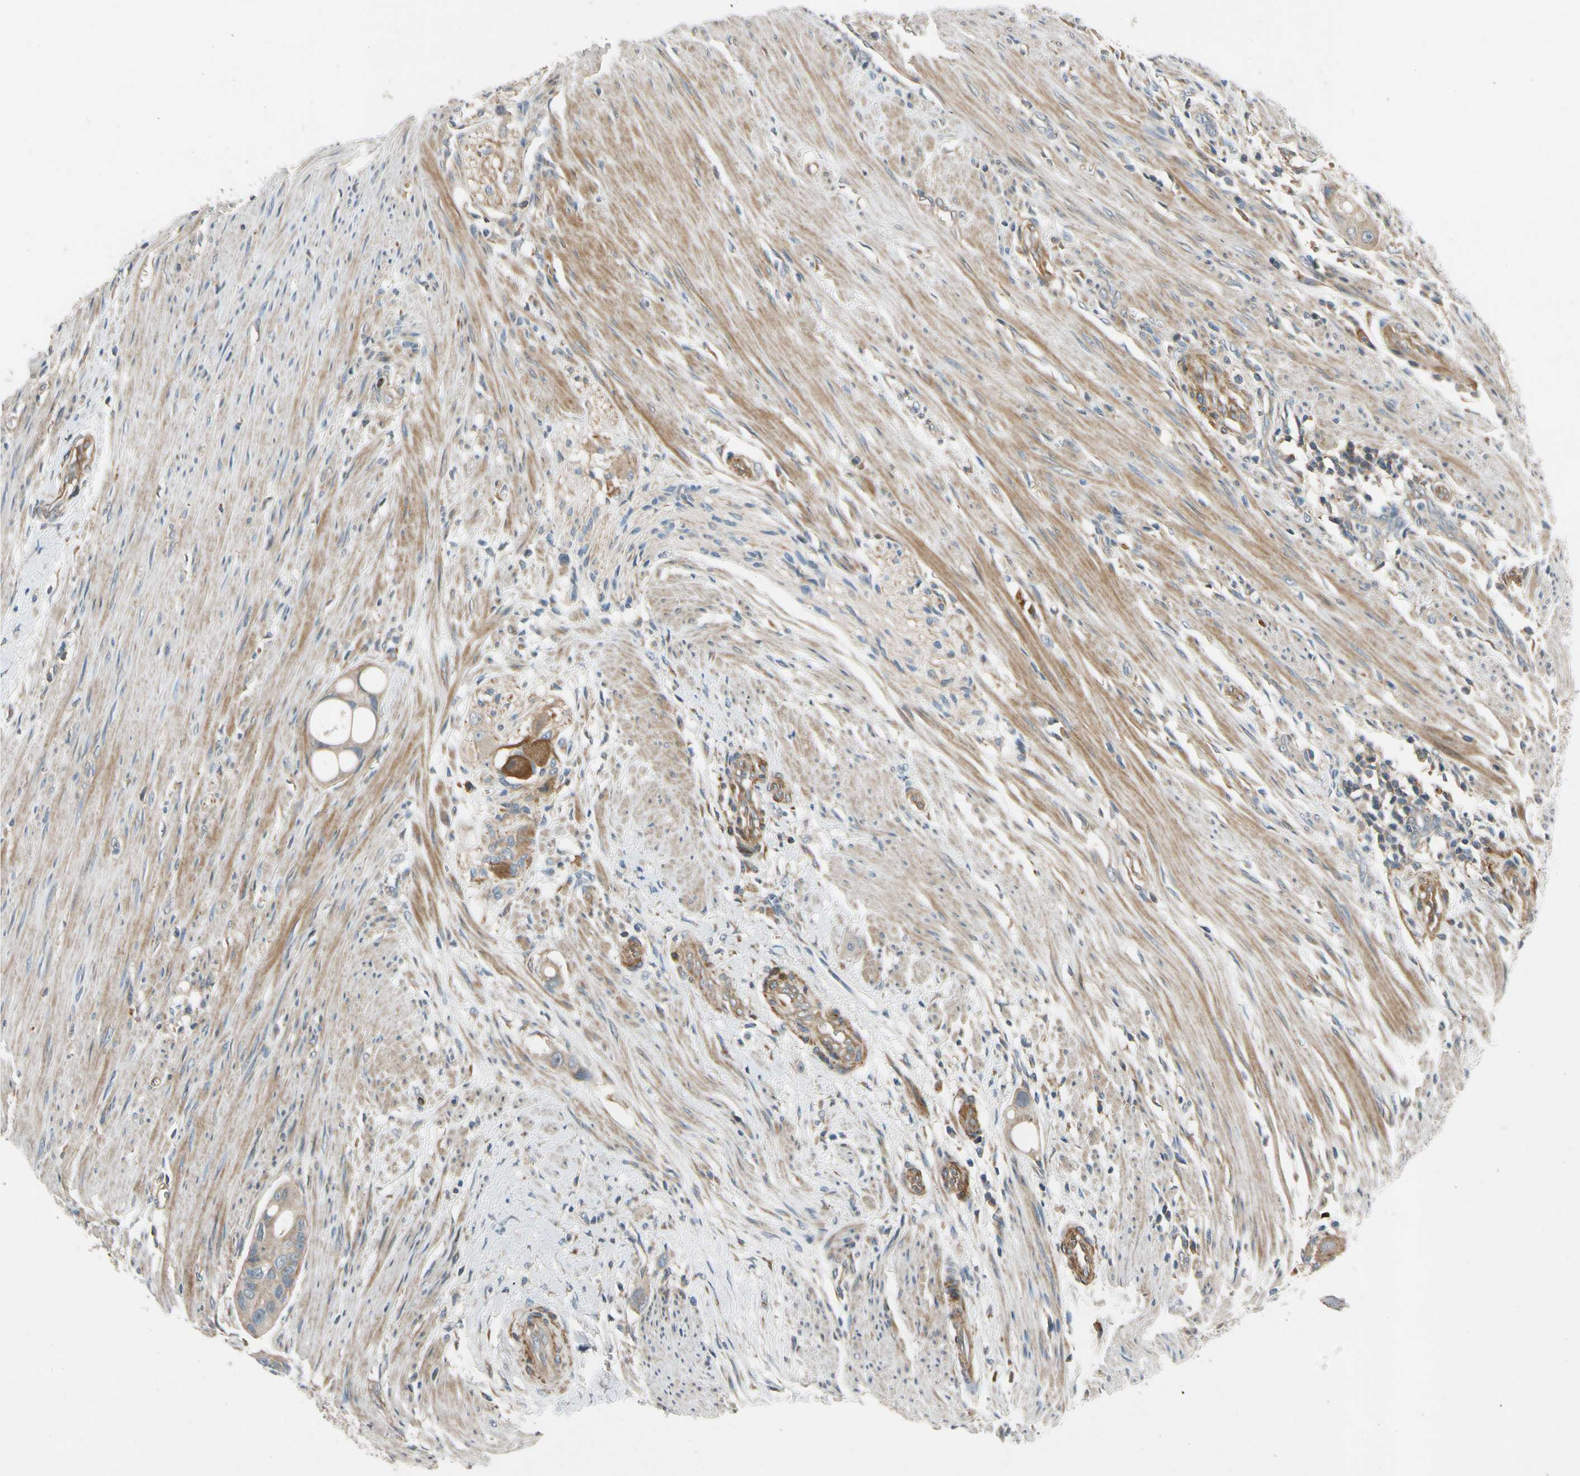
{"staining": {"intensity": "weak", "quantity": ">75%", "location": "cytoplasmic/membranous"}, "tissue": "colorectal cancer", "cell_type": "Tumor cells", "image_type": "cancer", "snomed": [{"axis": "morphology", "description": "Adenocarcinoma, NOS"}, {"axis": "topography", "description": "Colon"}], "caption": "Brown immunohistochemical staining in human adenocarcinoma (colorectal) displays weak cytoplasmic/membranous expression in about >75% of tumor cells.", "gene": "MST1R", "patient": {"sex": "female", "age": 57}}